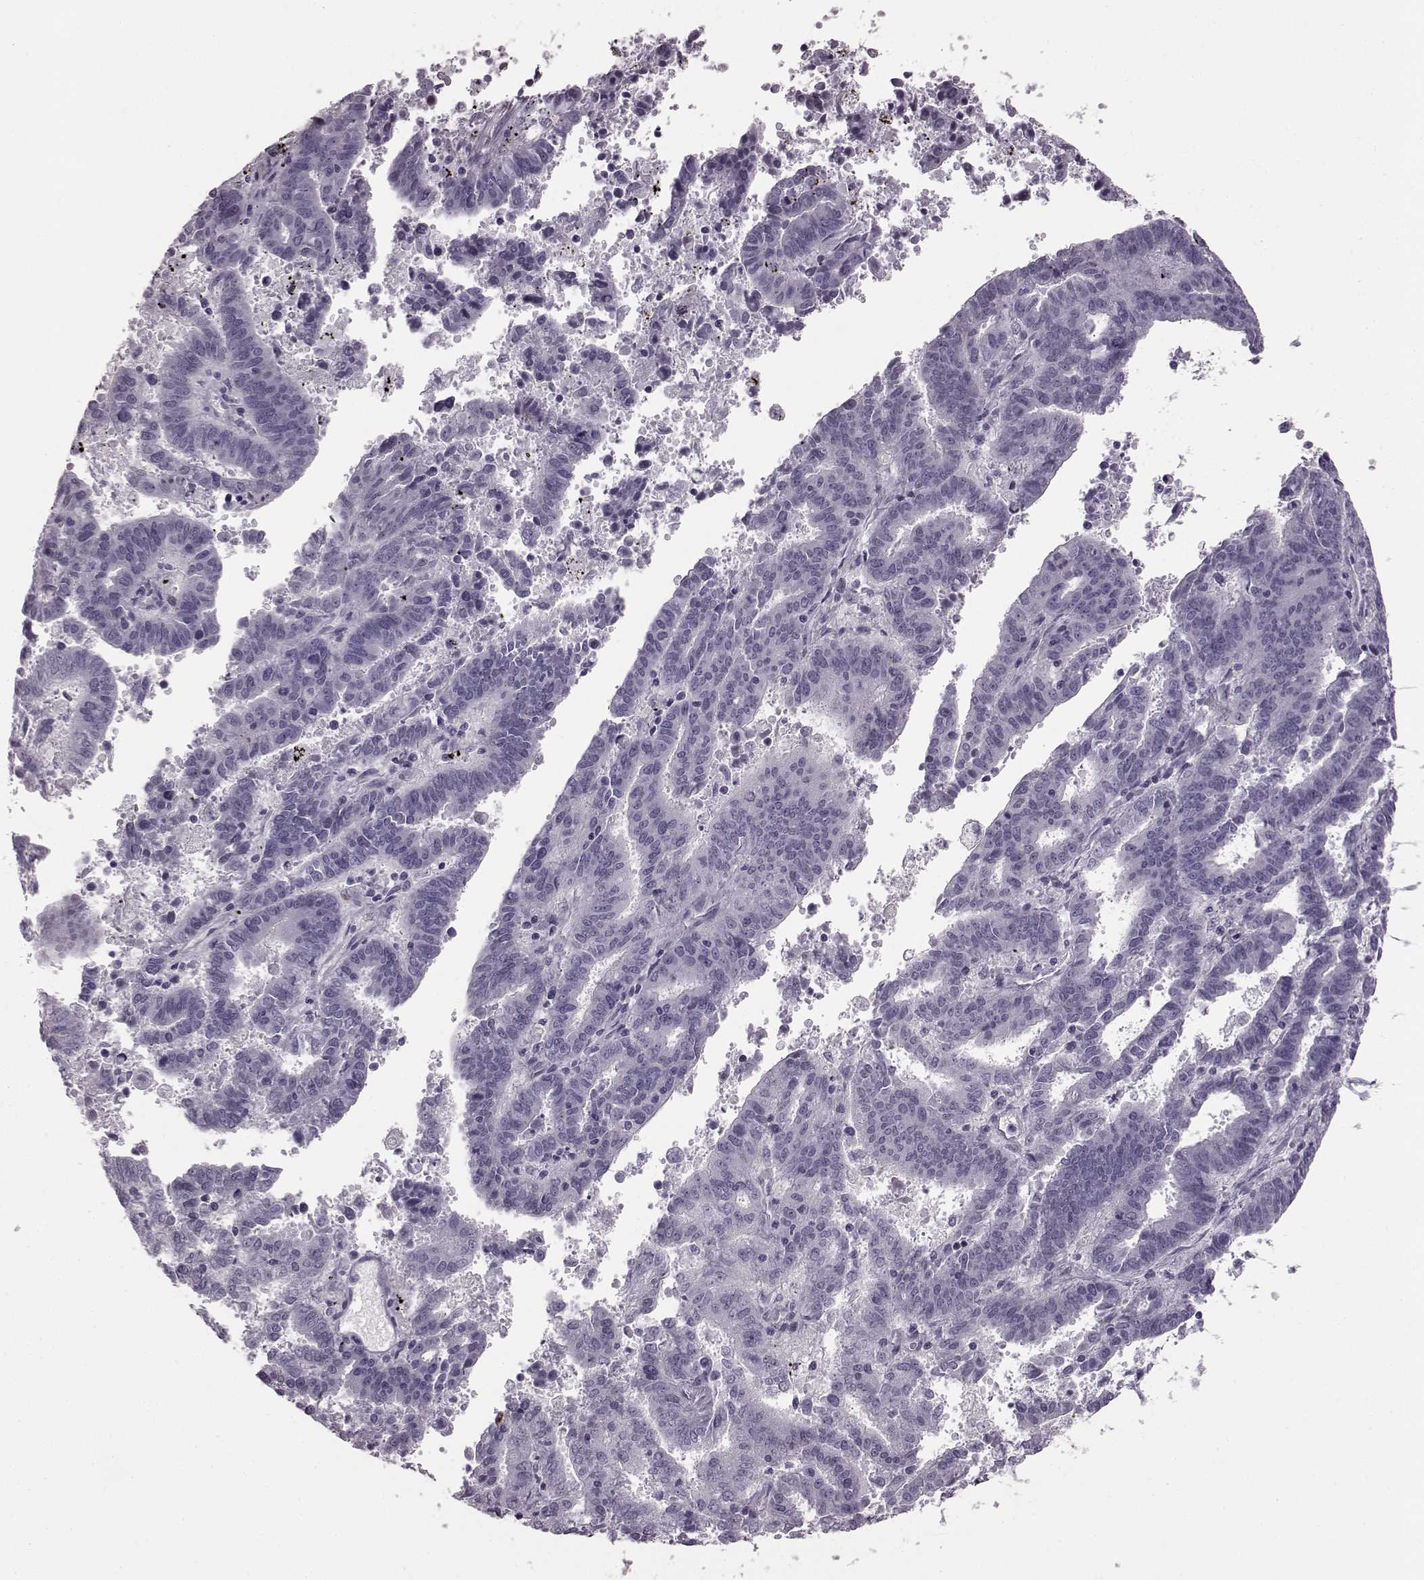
{"staining": {"intensity": "negative", "quantity": "none", "location": "none"}, "tissue": "endometrial cancer", "cell_type": "Tumor cells", "image_type": "cancer", "snomed": [{"axis": "morphology", "description": "Adenocarcinoma, NOS"}, {"axis": "topography", "description": "Uterus"}], "caption": "High power microscopy photomicrograph of an immunohistochemistry image of endometrial adenocarcinoma, revealing no significant expression in tumor cells. The staining is performed using DAB brown chromogen with nuclei counter-stained in using hematoxylin.", "gene": "SNTG1", "patient": {"sex": "female", "age": 83}}